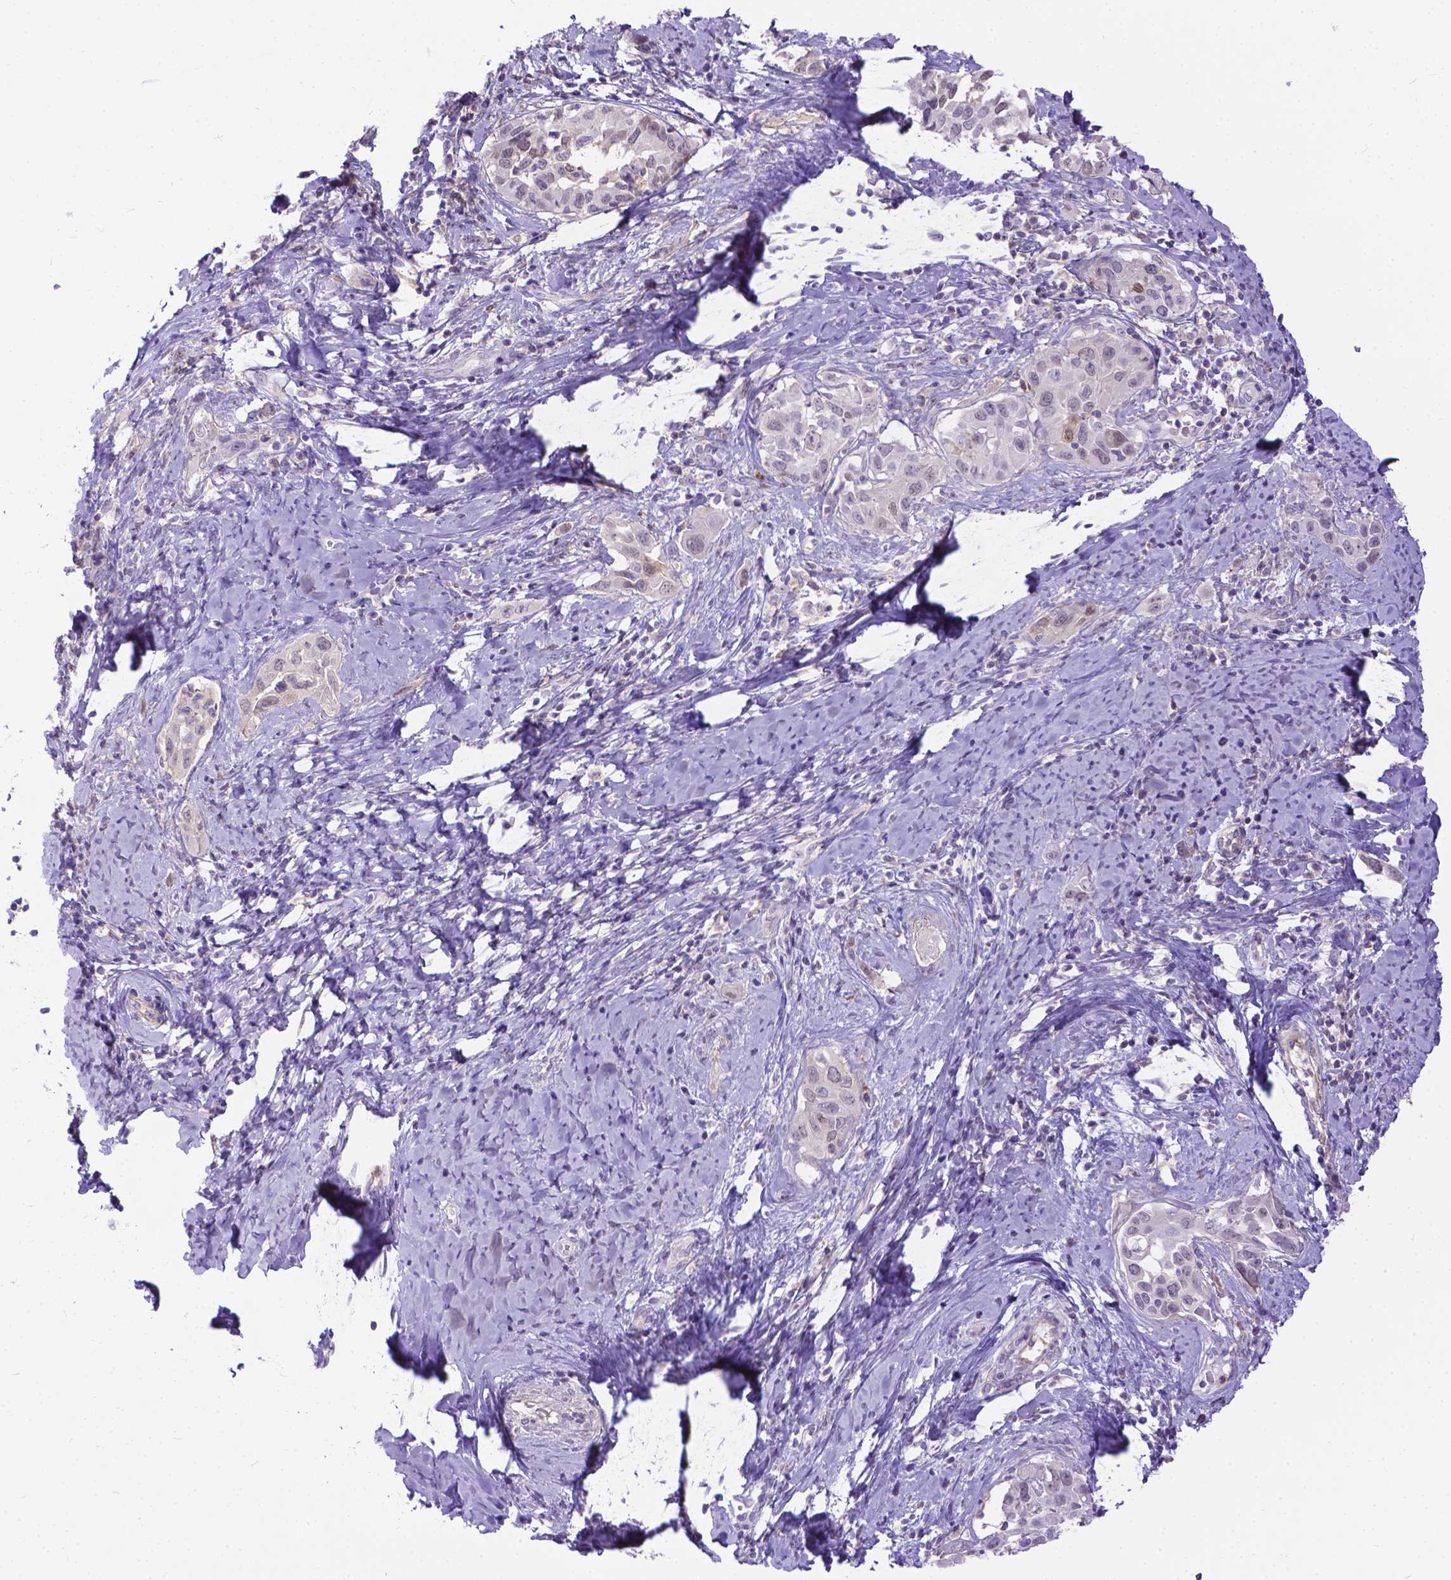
{"staining": {"intensity": "weak", "quantity": "<25%", "location": "nuclear"}, "tissue": "cervical cancer", "cell_type": "Tumor cells", "image_type": "cancer", "snomed": [{"axis": "morphology", "description": "Squamous cell carcinoma, NOS"}, {"axis": "topography", "description": "Cervix"}], "caption": "High power microscopy histopathology image of an immunohistochemistry (IHC) micrograph of squamous cell carcinoma (cervical), revealing no significant positivity in tumor cells. (Immunohistochemistry, brightfield microscopy, high magnification).", "gene": "TMEM169", "patient": {"sex": "female", "age": 51}}